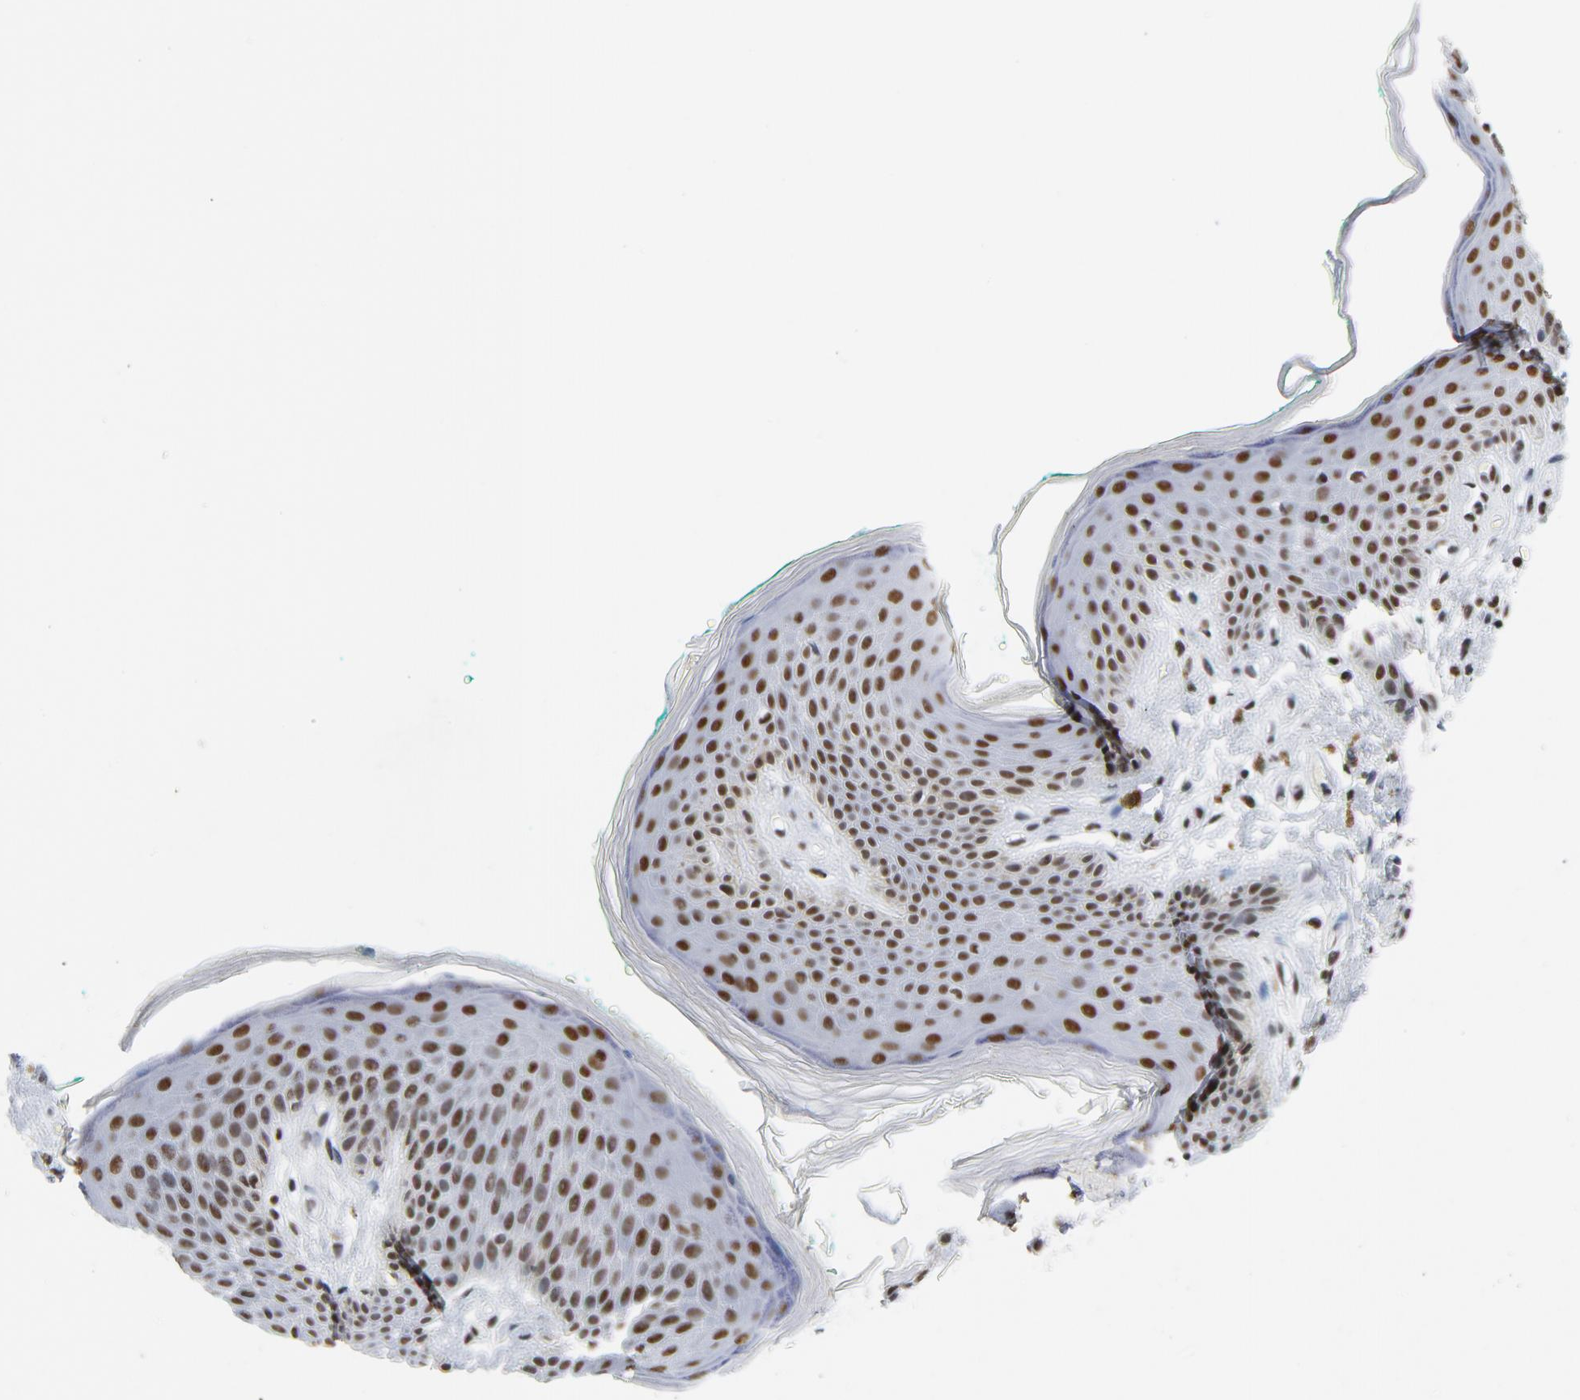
{"staining": {"intensity": "moderate", "quantity": ">75%", "location": "nuclear"}, "tissue": "skin", "cell_type": "Epidermal cells", "image_type": "normal", "snomed": [{"axis": "morphology", "description": "Normal tissue, NOS"}, {"axis": "topography", "description": "Anal"}], "caption": "Protein staining displays moderate nuclear expression in about >75% of epidermal cells in normal skin. The protein of interest is stained brown, and the nuclei are stained in blue (DAB (3,3'-diaminobenzidine) IHC with brightfield microscopy, high magnification).", "gene": "CSTF2", "patient": {"sex": "male", "age": 74}}